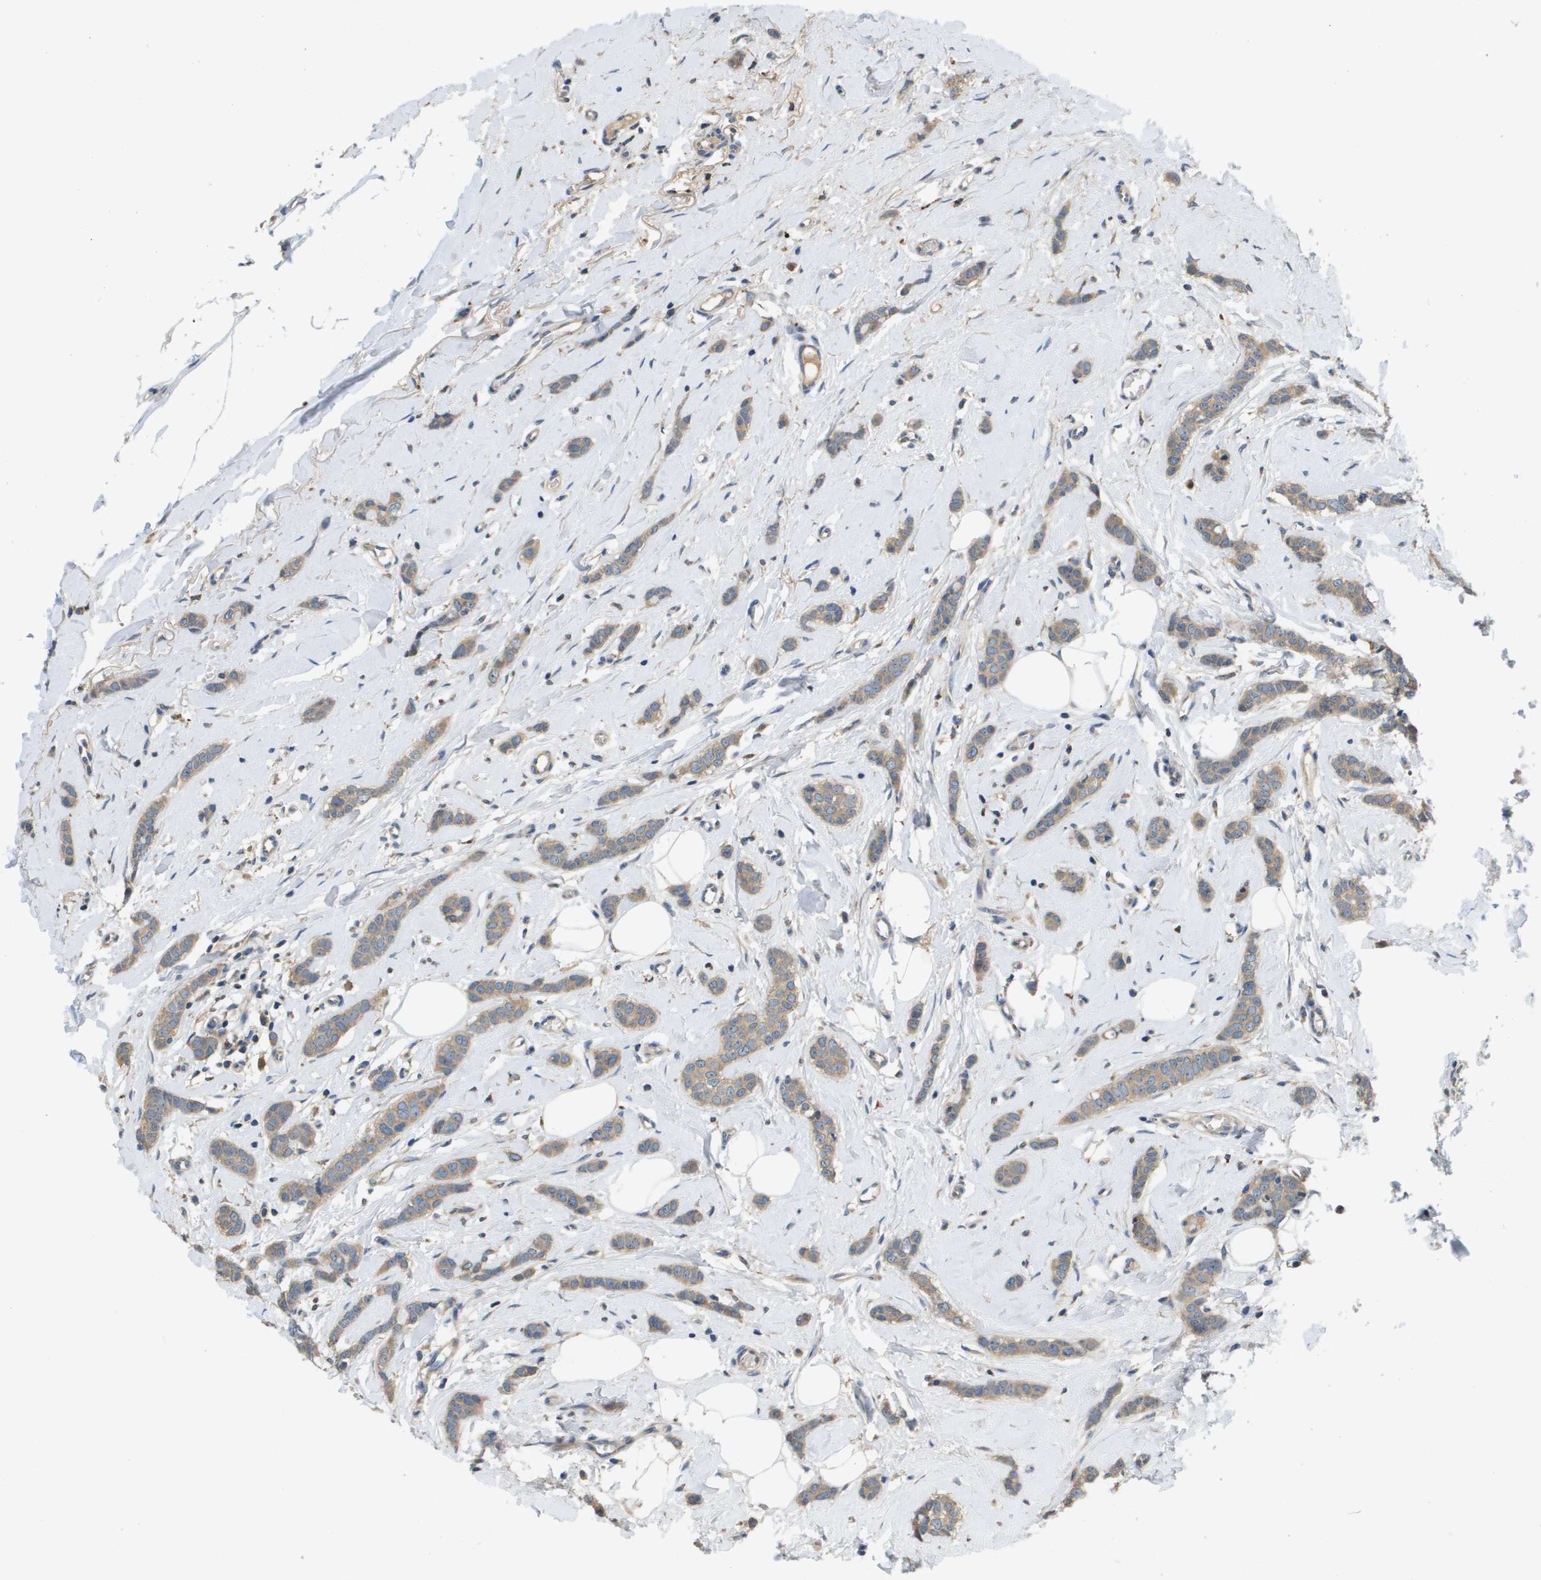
{"staining": {"intensity": "weak", "quantity": ">75%", "location": "cytoplasmic/membranous"}, "tissue": "breast cancer", "cell_type": "Tumor cells", "image_type": "cancer", "snomed": [{"axis": "morphology", "description": "Lobular carcinoma"}, {"axis": "topography", "description": "Skin"}, {"axis": "topography", "description": "Breast"}], "caption": "Immunohistochemical staining of human lobular carcinoma (breast) reveals weak cytoplasmic/membranous protein expression in about >75% of tumor cells.", "gene": "SLC25A20", "patient": {"sex": "female", "age": 46}}